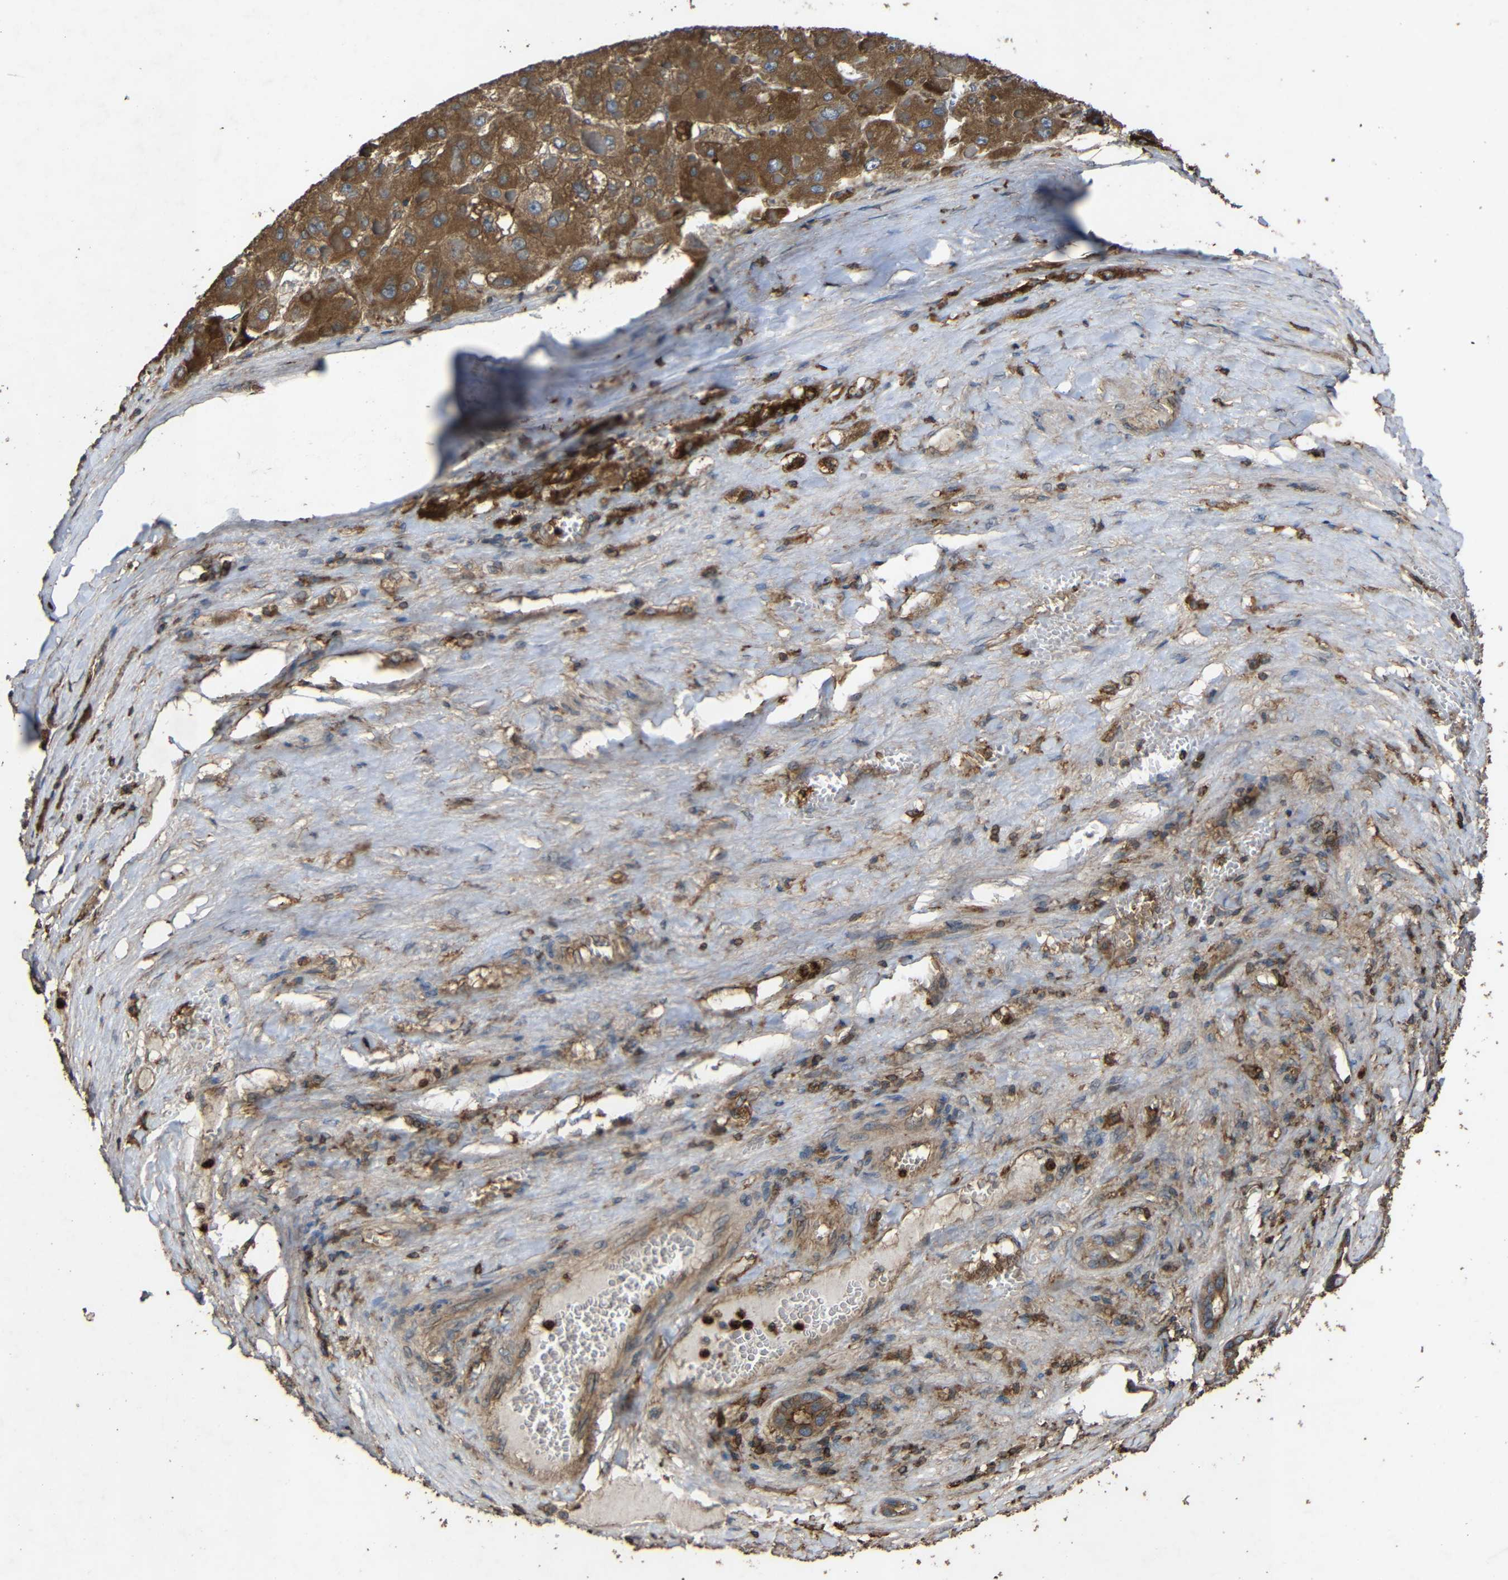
{"staining": {"intensity": "strong", "quantity": ">75%", "location": "cytoplasmic/membranous"}, "tissue": "liver cancer", "cell_type": "Tumor cells", "image_type": "cancer", "snomed": [{"axis": "morphology", "description": "Carcinoma, Hepatocellular, NOS"}, {"axis": "topography", "description": "Liver"}], "caption": "An image of human liver hepatocellular carcinoma stained for a protein reveals strong cytoplasmic/membranous brown staining in tumor cells. (Stains: DAB in brown, nuclei in blue, Microscopy: brightfield microscopy at high magnification).", "gene": "TREM2", "patient": {"sex": "female", "age": 73}}